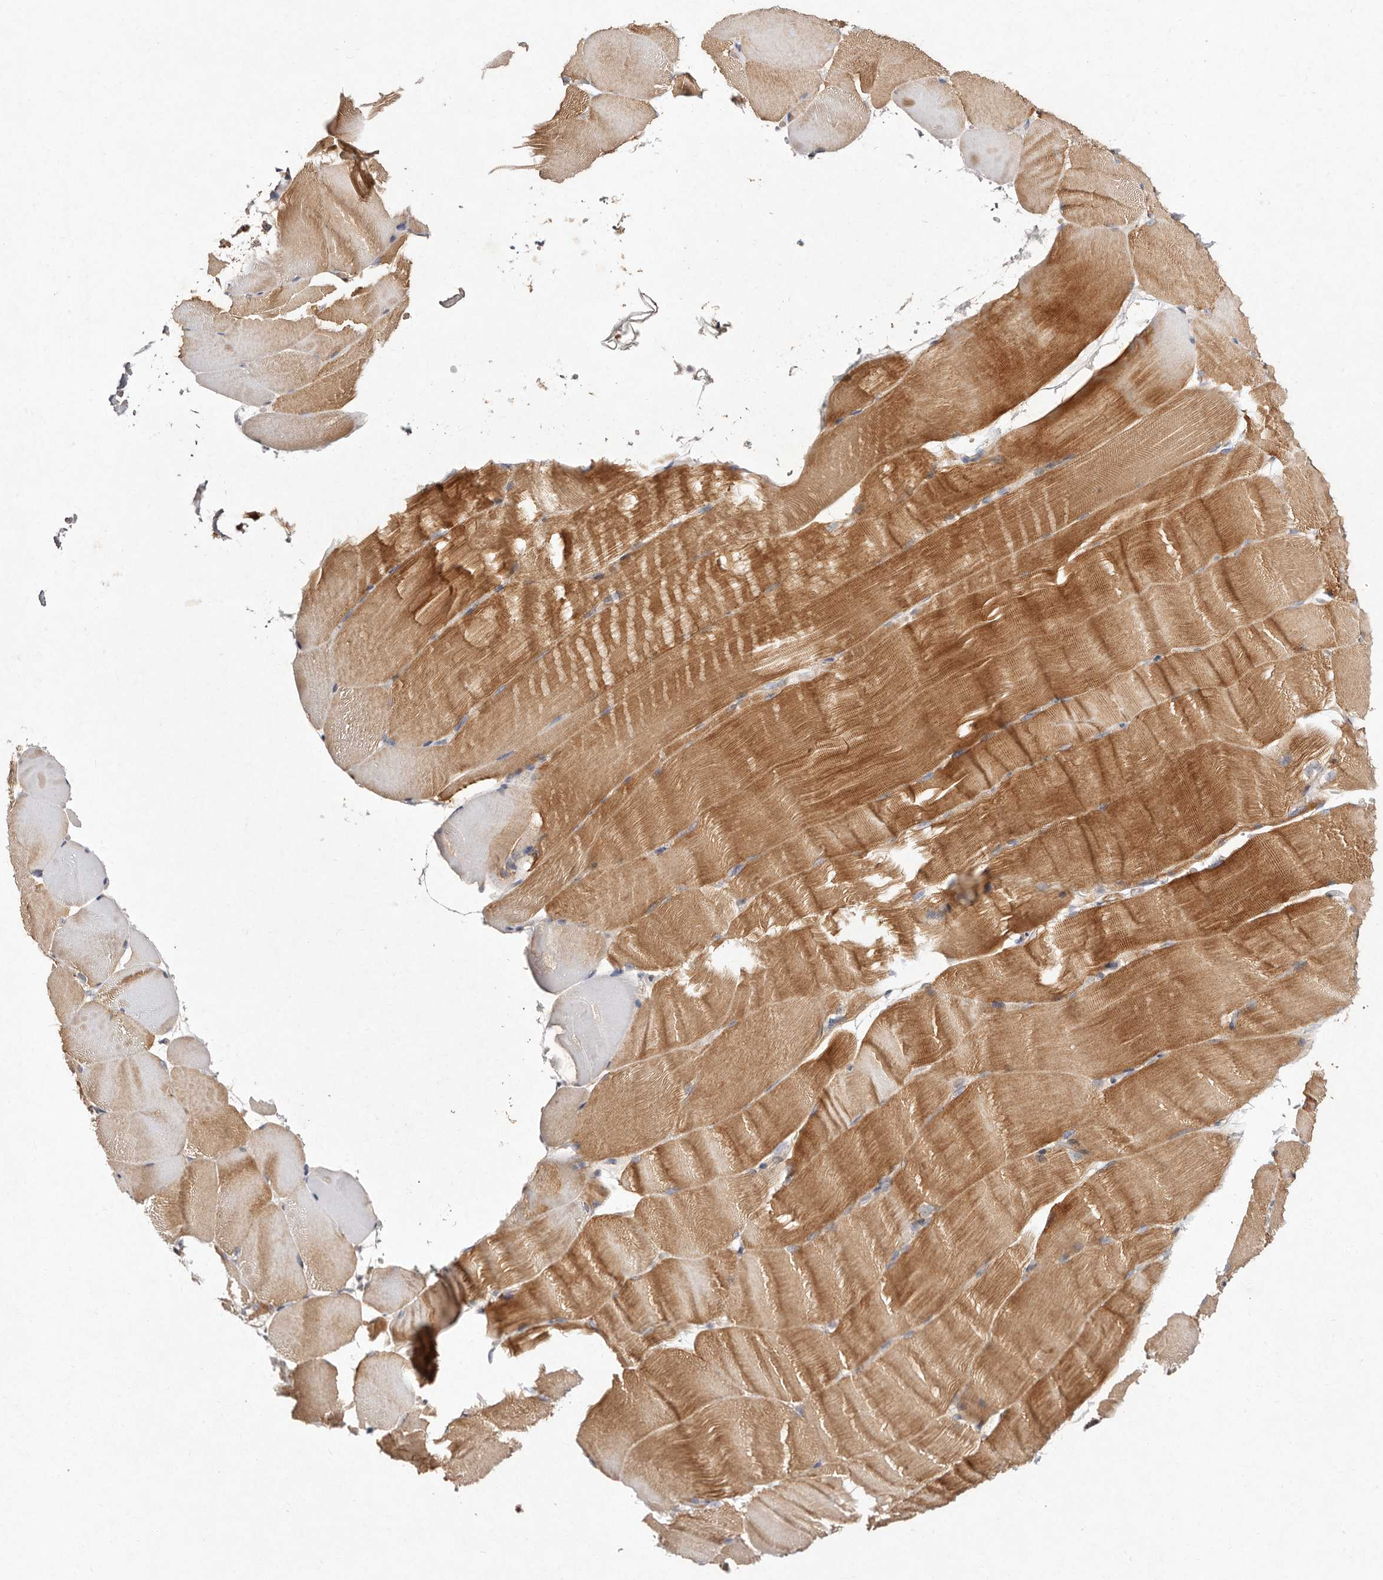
{"staining": {"intensity": "moderate", "quantity": ">75%", "location": "cytoplasmic/membranous"}, "tissue": "skeletal muscle", "cell_type": "Myocytes", "image_type": "normal", "snomed": [{"axis": "morphology", "description": "Normal tissue, NOS"}, {"axis": "topography", "description": "Skeletal muscle"}, {"axis": "topography", "description": "Parathyroid gland"}], "caption": "IHC photomicrograph of normal skeletal muscle: human skeletal muscle stained using IHC displays medium levels of moderate protein expression localized specifically in the cytoplasmic/membranous of myocytes, appearing as a cytoplasmic/membranous brown color.", "gene": "MTMR11", "patient": {"sex": "female", "age": 37}}